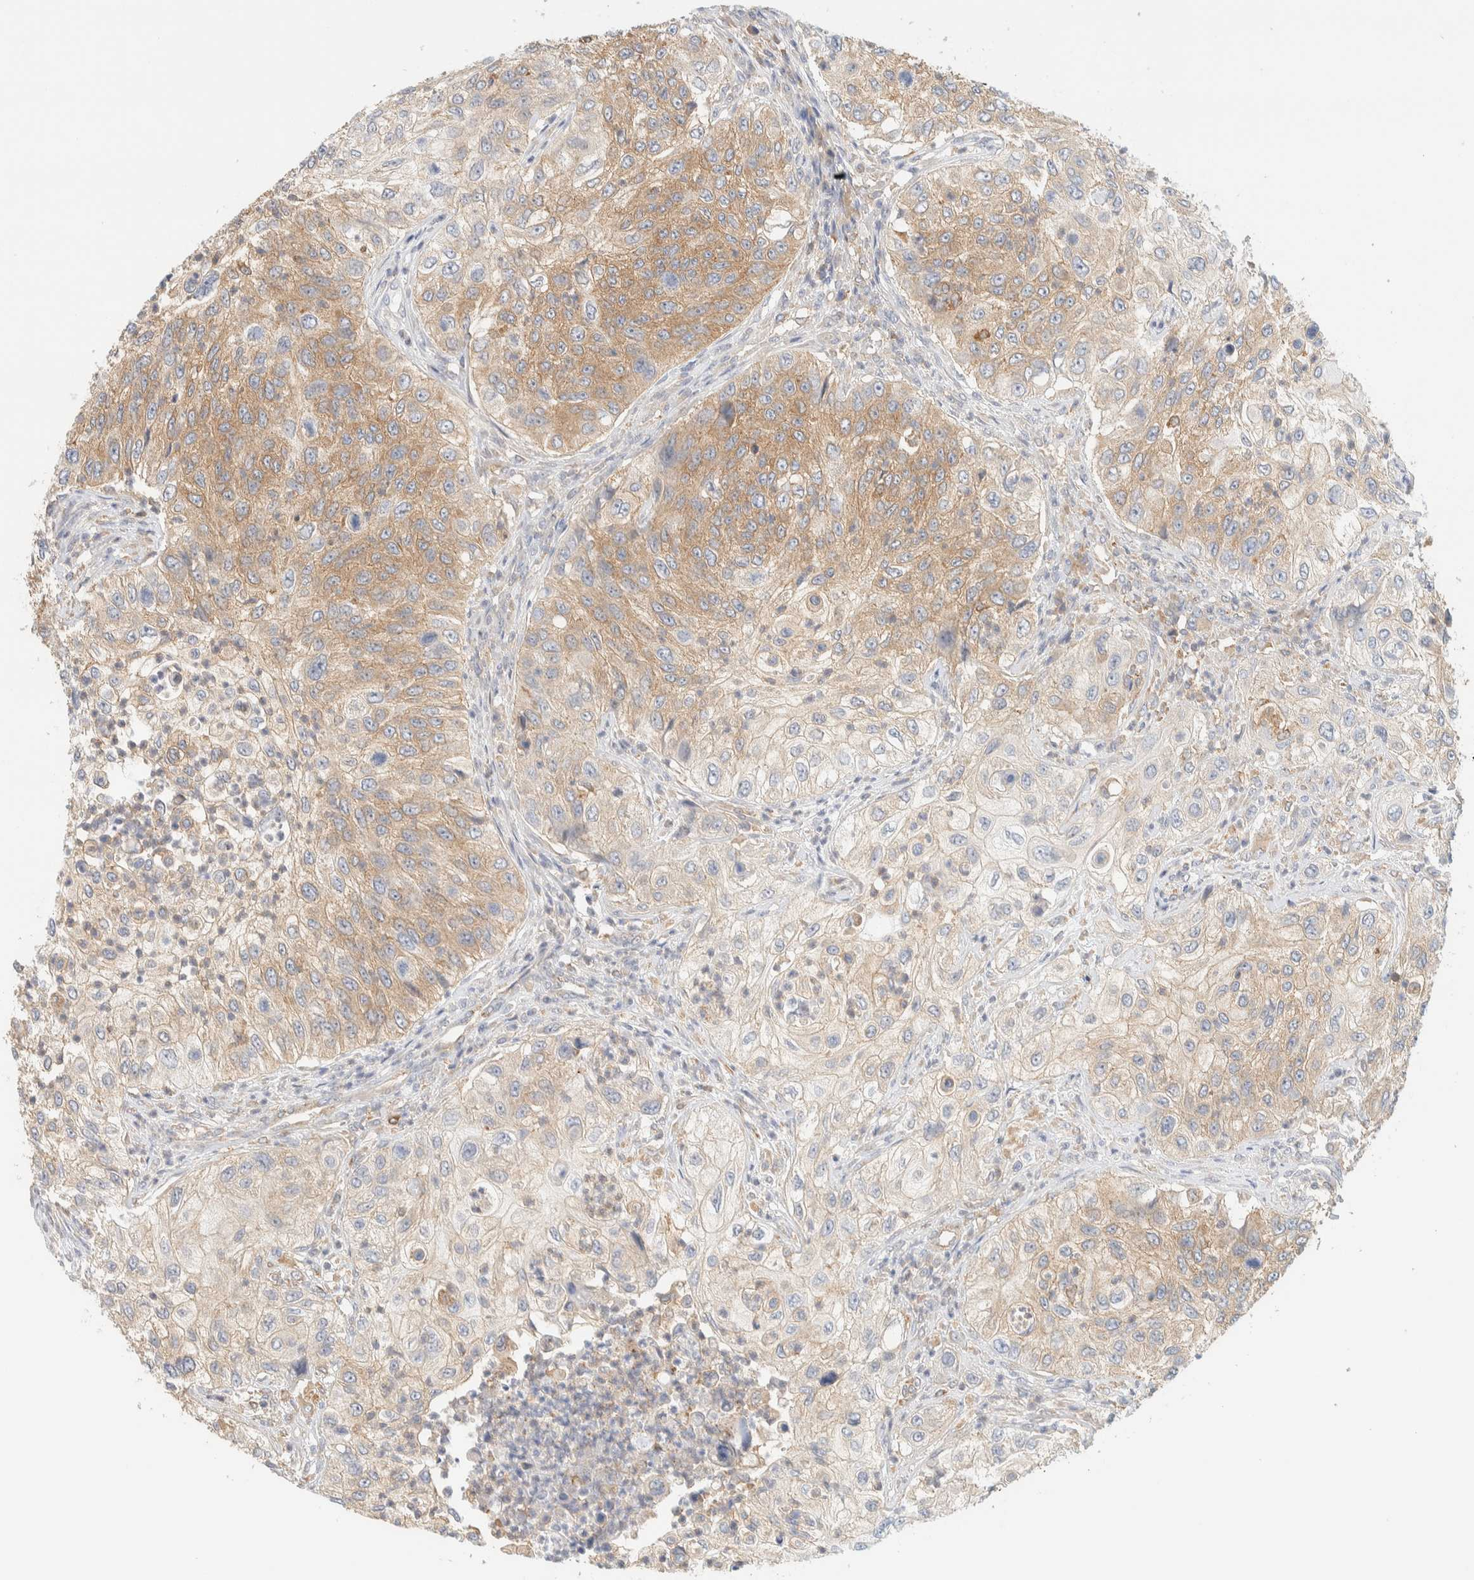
{"staining": {"intensity": "moderate", "quantity": ">75%", "location": "cytoplasmic/membranous"}, "tissue": "urothelial cancer", "cell_type": "Tumor cells", "image_type": "cancer", "snomed": [{"axis": "morphology", "description": "Urothelial carcinoma, High grade"}, {"axis": "topography", "description": "Urinary bladder"}], "caption": "Immunohistochemistry staining of urothelial cancer, which demonstrates medium levels of moderate cytoplasmic/membranous staining in approximately >75% of tumor cells indicating moderate cytoplasmic/membranous protein staining. The staining was performed using DAB (3,3'-diaminobenzidine) (brown) for protein detection and nuclei were counterstained in hematoxylin (blue).", "gene": "TBC1D8B", "patient": {"sex": "female", "age": 60}}